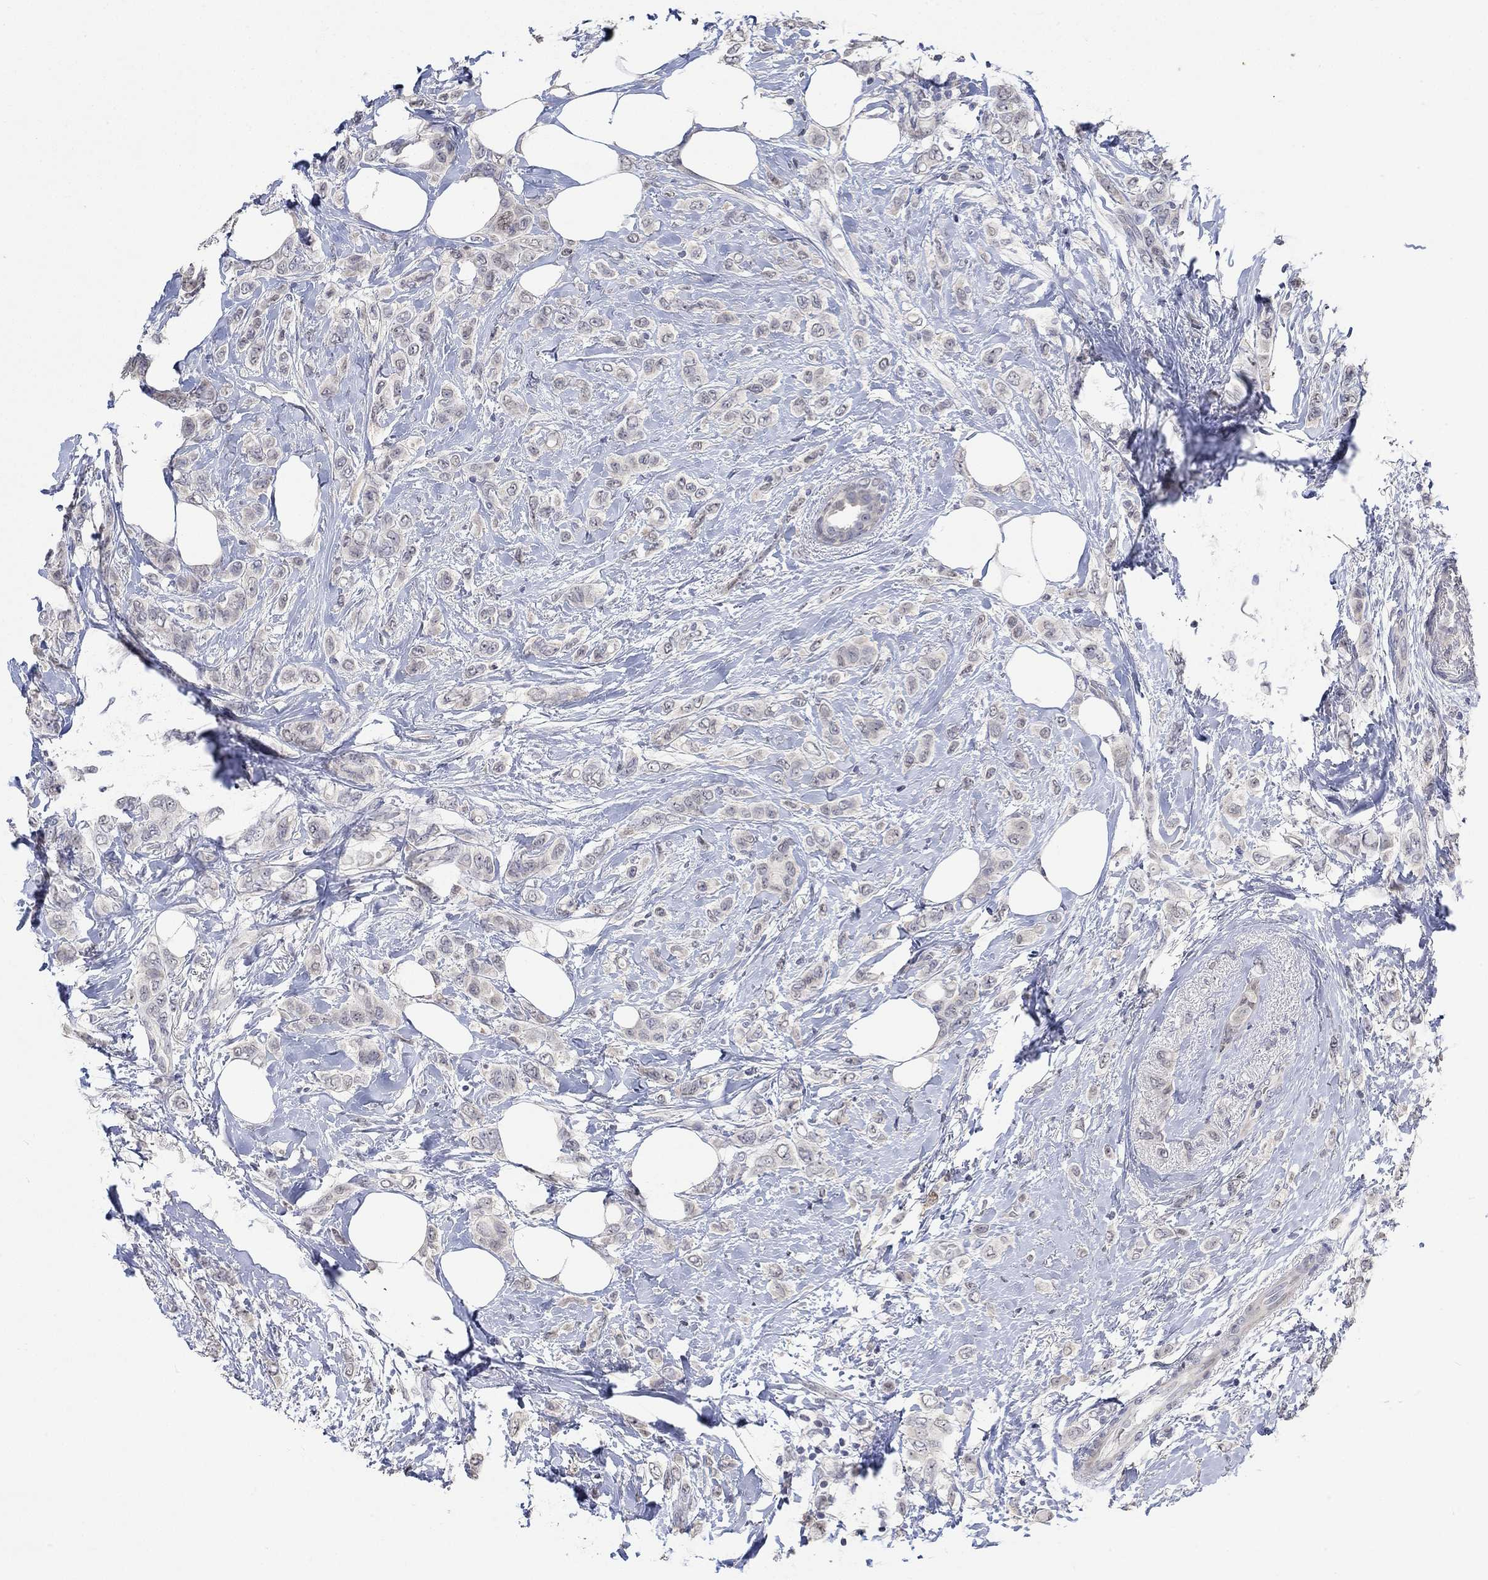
{"staining": {"intensity": "negative", "quantity": "none", "location": "none"}, "tissue": "breast cancer", "cell_type": "Tumor cells", "image_type": "cancer", "snomed": [{"axis": "morphology", "description": "Lobular carcinoma"}, {"axis": "topography", "description": "Breast"}], "caption": "Image shows no protein expression in tumor cells of breast lobular carcinoma tissue. (DAB IHC with hematoxylin counter stain).", "gene": "PNMA5", "patient": {"sex": "female", "age": 66}}